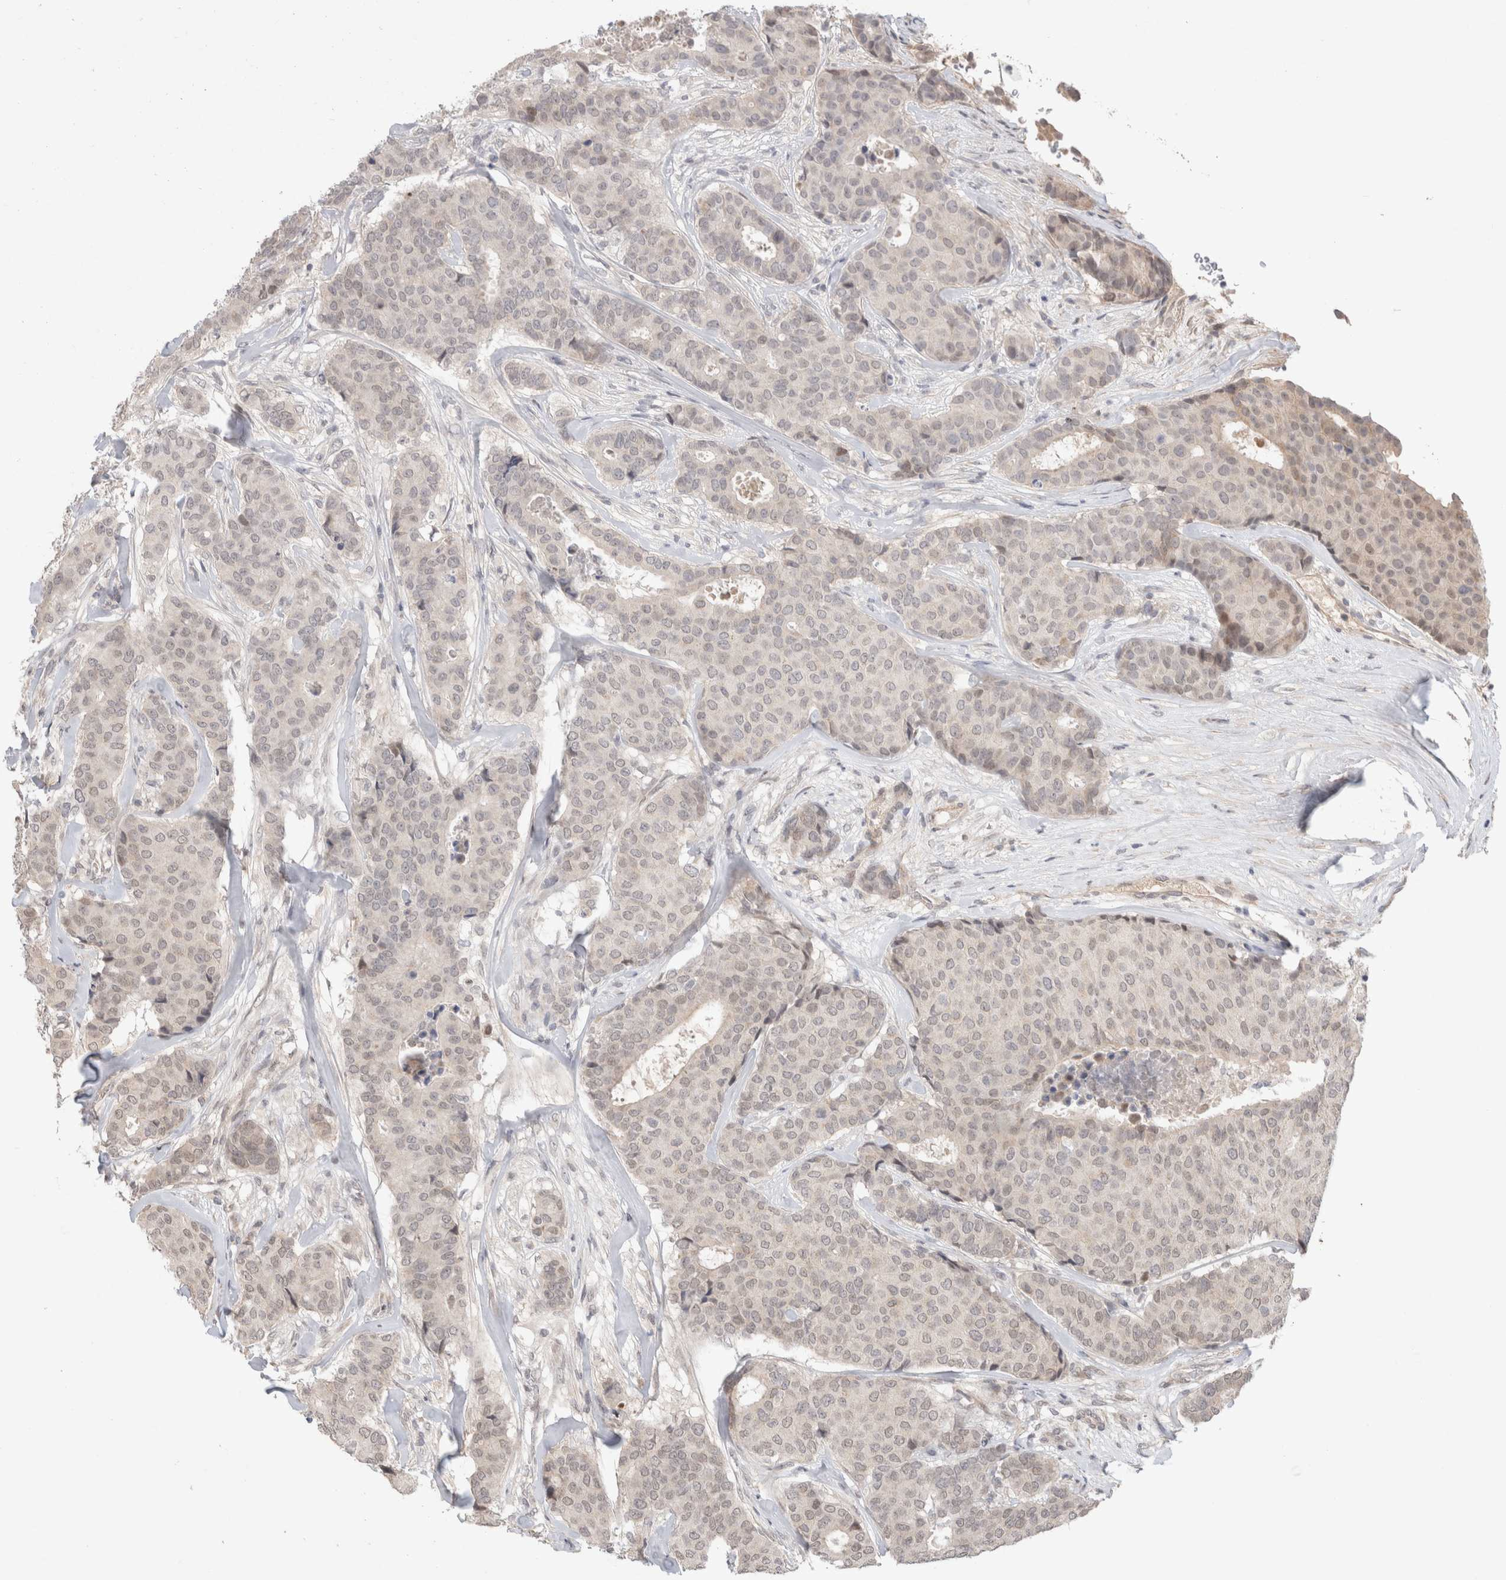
{"staining": {"intensity": "weak", "quantity": "<25%", "location": "nuclear"}, "tissue": "breast cancer", "cell_type": "Tumor cells", "image_type": "cancer", "snomed": [{"axis": "morphology", "description": "Duct carcinoma"}, {"axis": "topography", "description": "Breast"}], "caption": "Breast cancer (invasive ductal carcinoma) was stained to show a protein in brown. There is no significant staining in tumor cells.", "gene": "SYDE2", "patient": {"sex": "female", "age": 75}}